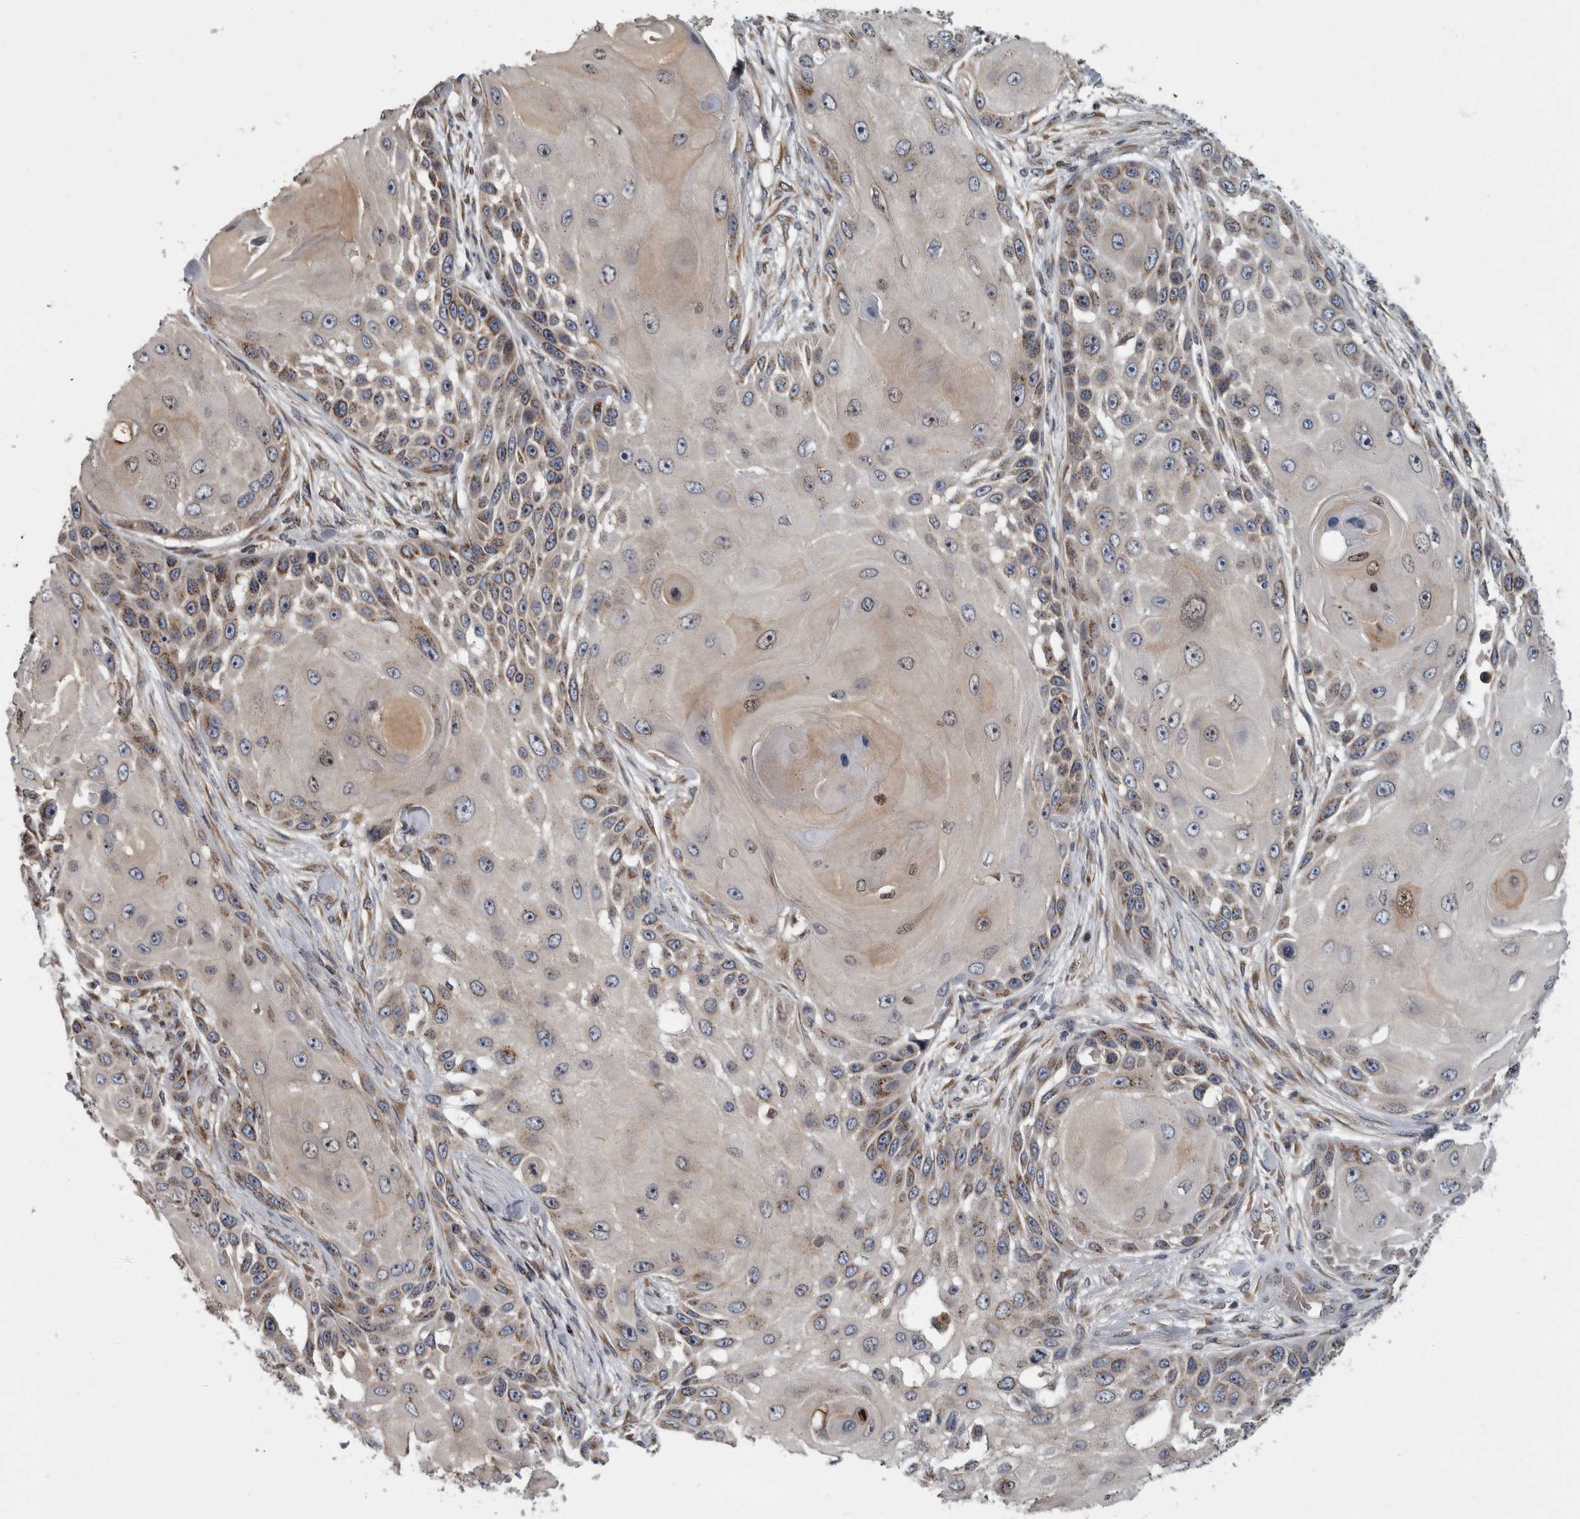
{"staining": {"intensity": "weak", "quantity": "25%-75%", "location": "cytoplasmic/membranous"}, "tissue": "skin cancer", "cell_type": "Tumor cells", "image_type": "cancer", "snomed": [{"axis": "morphology", "description": "Squamous cell carcinoma, NOS"}, {"axis": "topography", "description": "Skin"}], "caption": "An image of skin squamous cell carcinoma stained for a protein shows weak cytoplasmic/membranous brown staining in tumor cells.", "gene": "LMAN2L", "patient": {"sex": "female", "age": 44}}